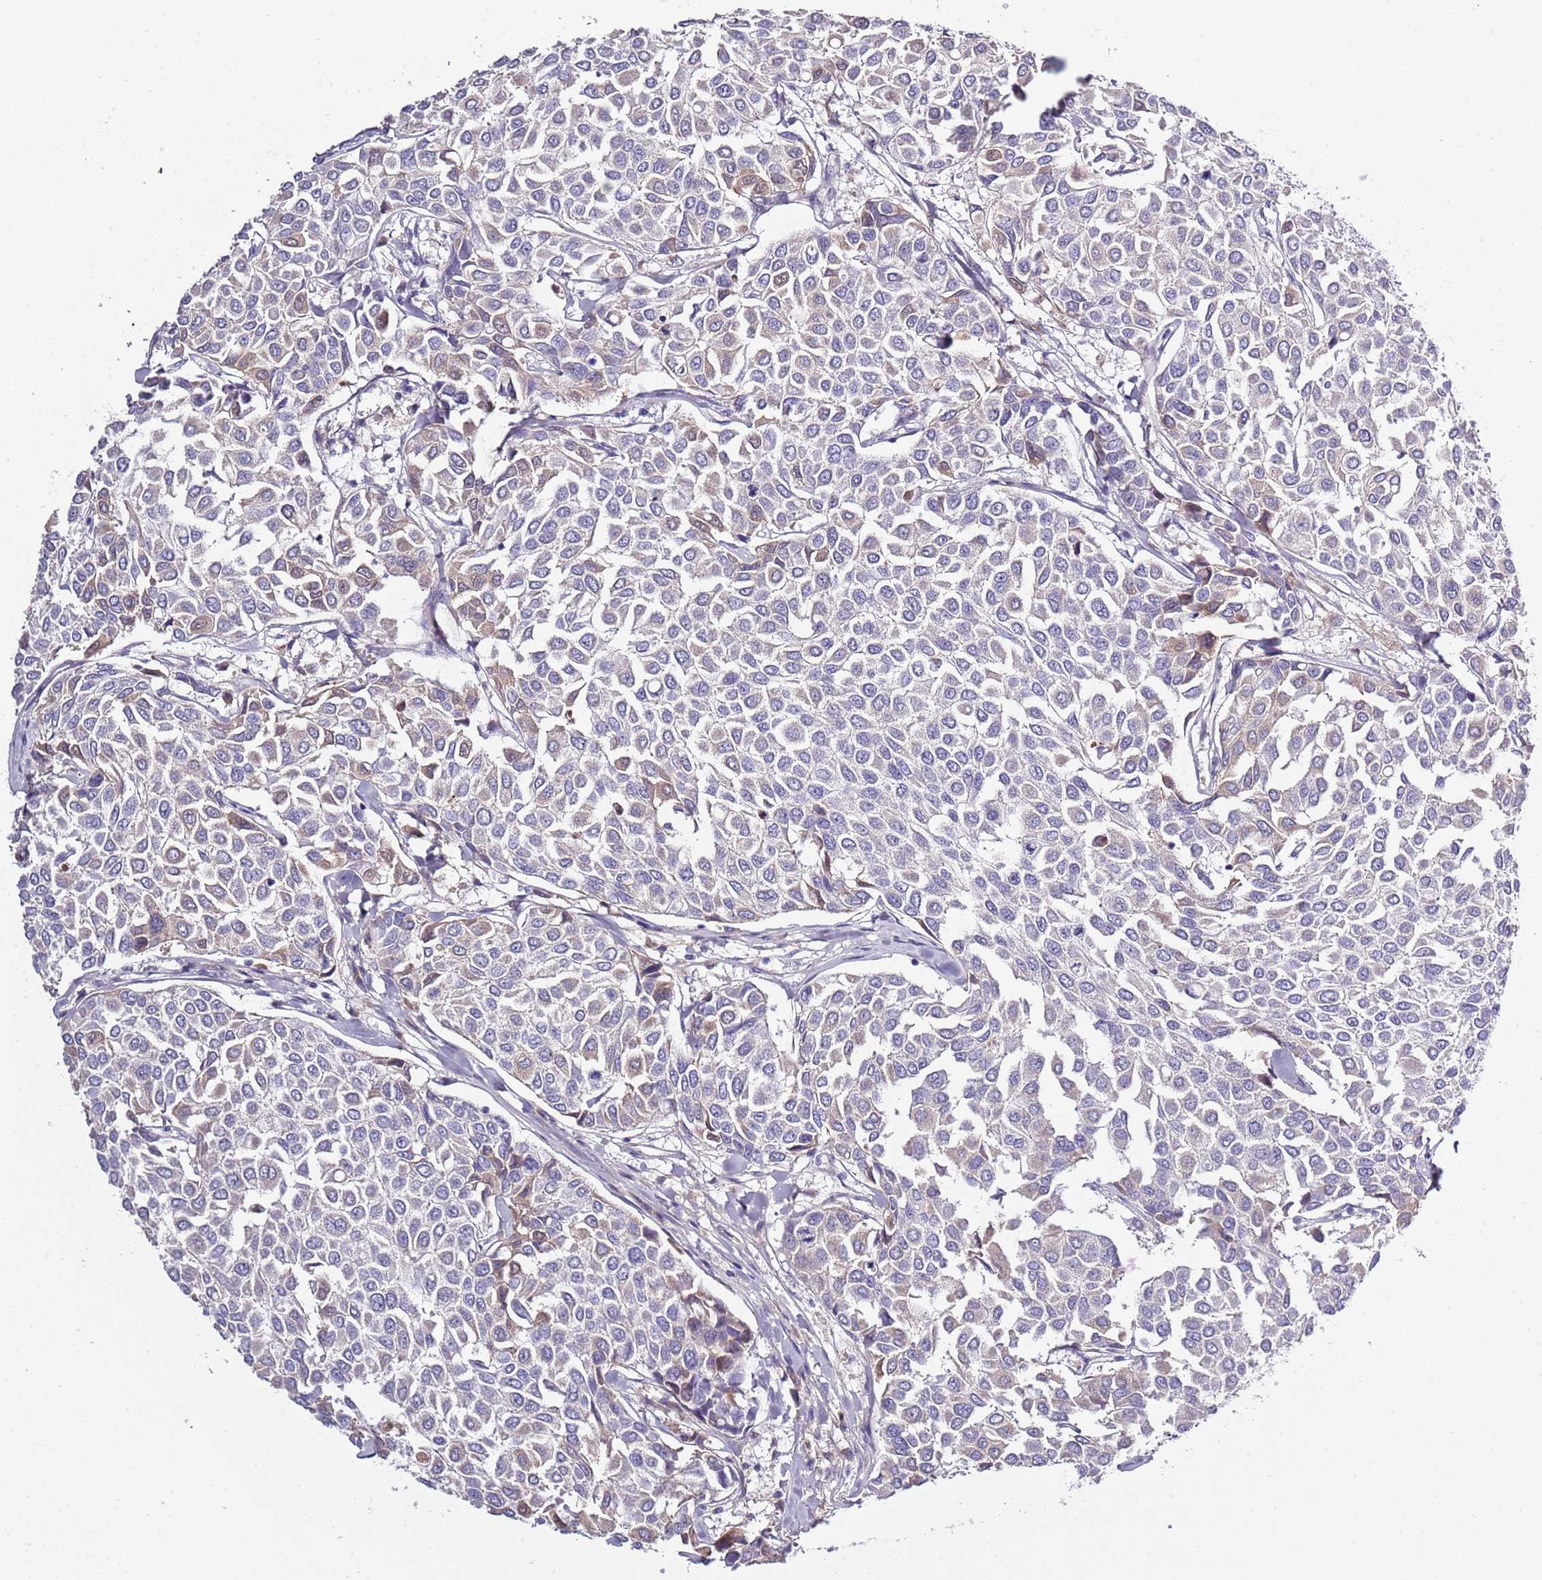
{"staining": {"intensity": "weak", "quantity": "<25%", "location": "cytoplasmic/membranous"}, "tissue": "breast cancer", "cell_type": "Tumor cells", "image_type": "cancer", "snomed": [{"axis": "morphology", "description": "Duct carcinoma"}, {"axis": "topography", "description": "Breast"}], "caption": "IHC of human breast infiltrating ductal carcinoma exhibits no staining in tumor cells. (IHC, brightfield microscopy, high magnification).", "gene": "TNFRSF6B", "patient": {"sex": "female", "age": 55}}